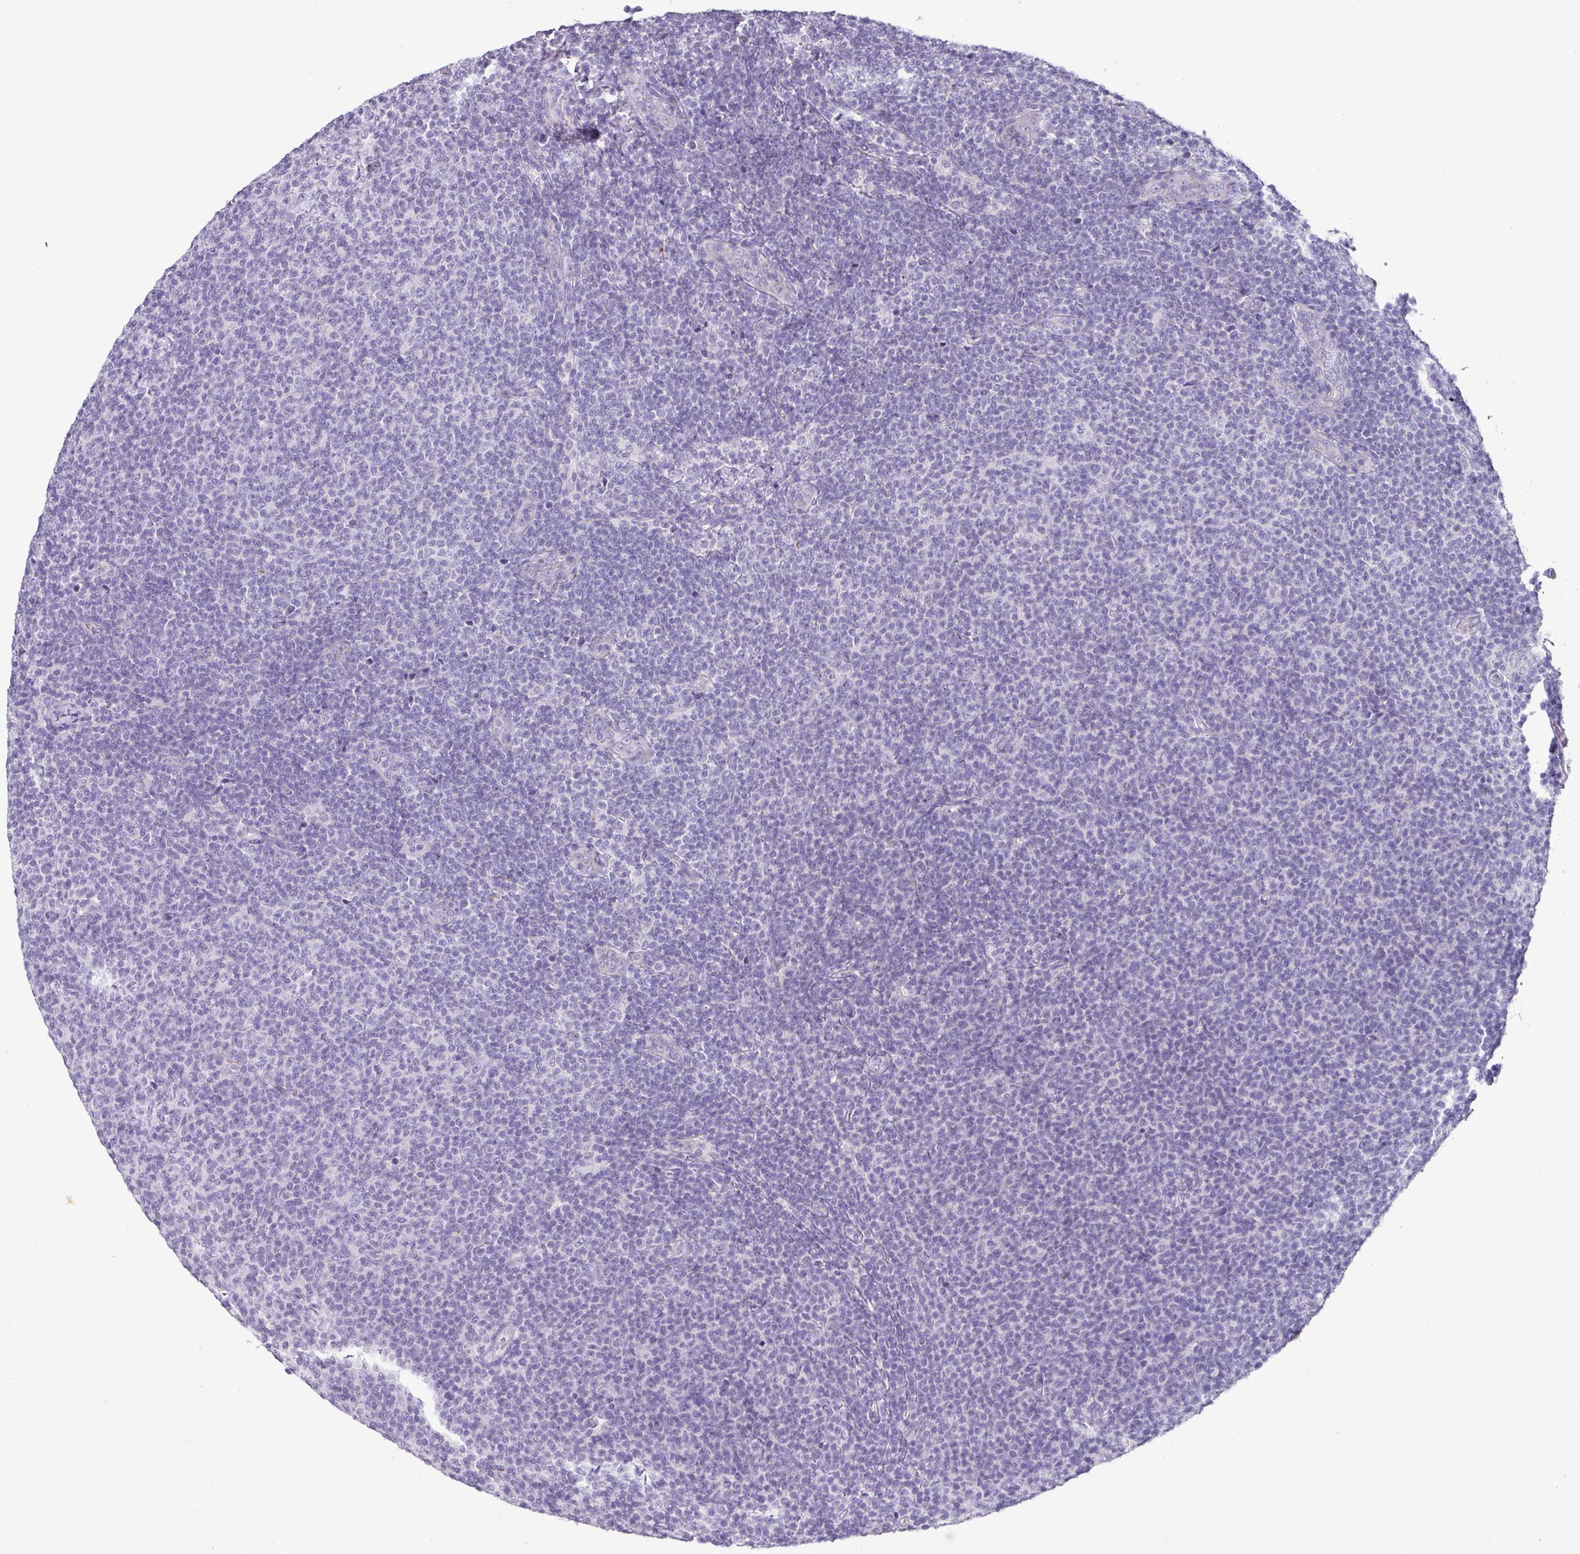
{"staining": {"intensity": "negative", "quantity": "none", "location": "none"}, "tissue": "lymphoma", "cell_type": "Tumor cells", "image_type": "cancer", "snomed": [{"axis": "morphology", "description": "Malignant lymphoma, non-Hodgkin's type, Low grade"}, {"axis": "topography", "description": "Lymph node"}], "caption": "This is a histopathology image of immunohistochemistry staining of low-grade malignant lymphoma, non-Hodgkin's type, which shows no staining in tumor cells. (Brightfield microscopy of DAB (3,3'-diaminobenzidine) immunohistochemistry (IHC) at high magnification).", "gene": "ANKRD29", "patient": {"sex": "male", "age": 66}}